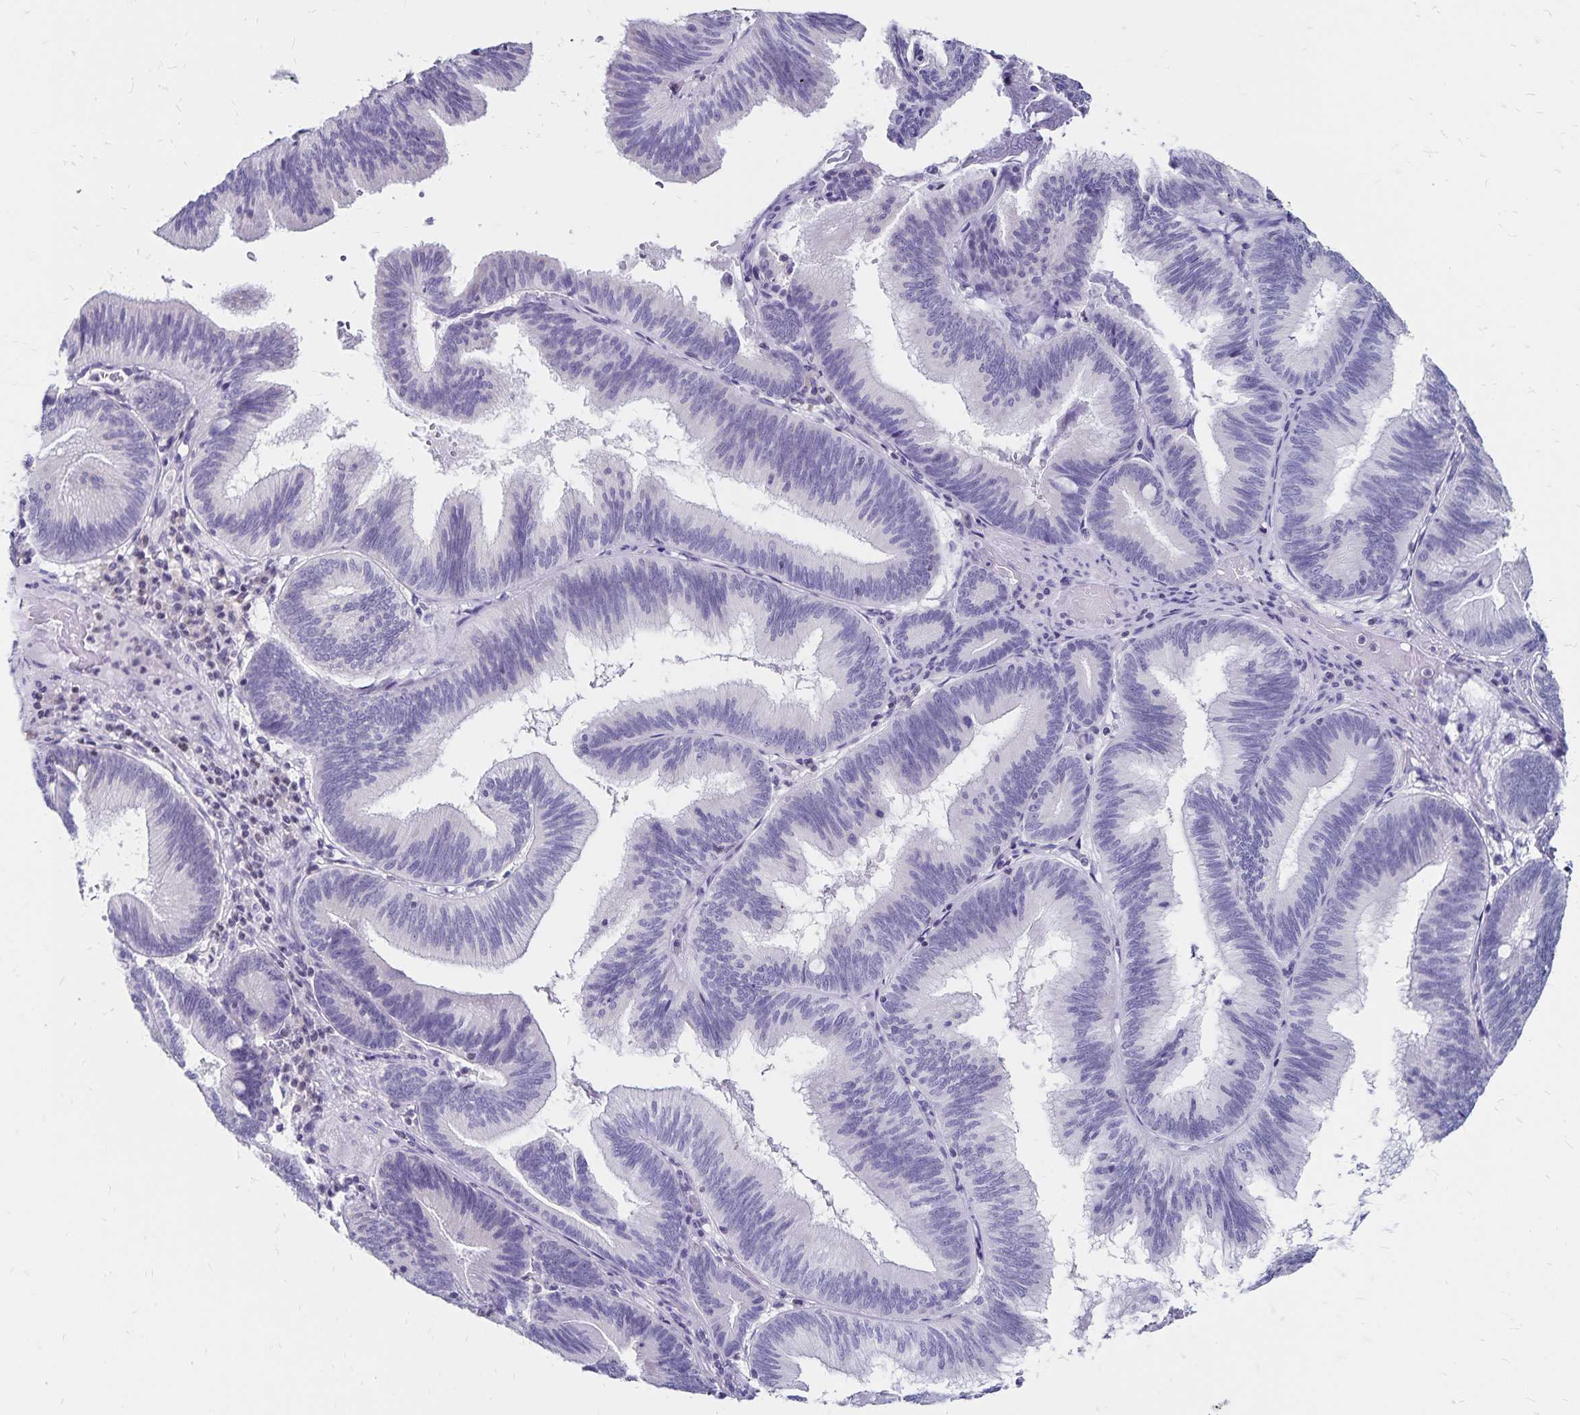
{"staining": {"intensity": "negative", "quantity": "none", "location": "none"}, "tissue": "pancreatic cancer", "cell_type": "Tumor cells", "image_type": "cancer", "snomed": [{"axis": "morphology", "description": "Adenocarcinoma, NOS"}, {"axis": "topography", "description": "Pancreas"}], "caption": "IHC of pancreatic adenocarcinoma exhibits no staining in tumor cells.", "gene": "IKZF1", "patient": {"sex": "male", "age": 82}}